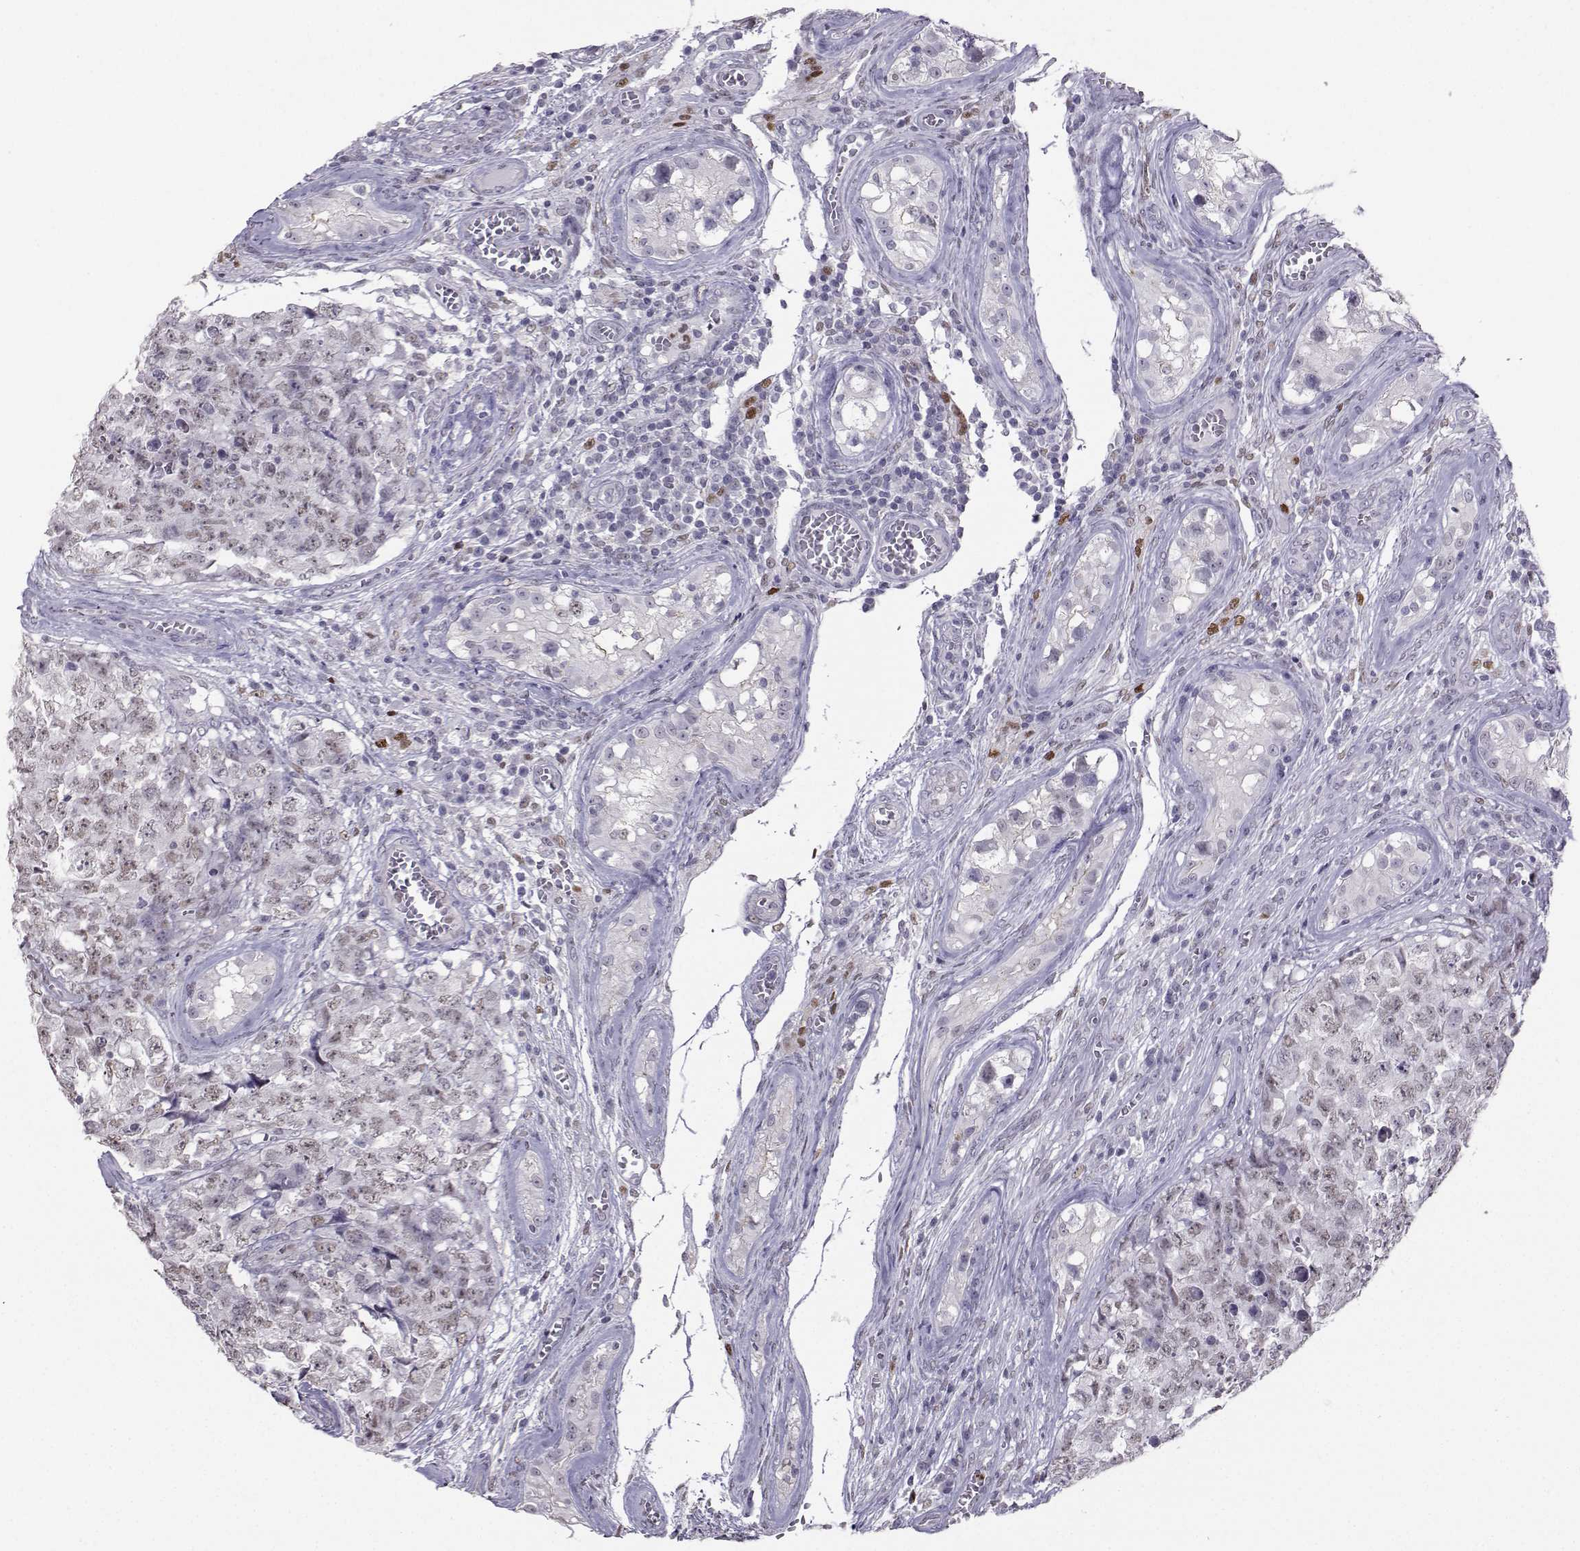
{"staining": {"intensity": "negative", "quantity": "none", "location": "none"}, "tissue": "testis cancer", "cell_type": "Tumor cells", "image_type": "cancer", "snomed": [{"axis": "morphology", "description": "Carcinoma, Embryonal, NOS"}, {"axis": "topography", "description": "Testis"}], "caption": "DAB (3,3'-diaminobenzidine) immunohistochemical staining of human embryonal carcinoma (testis) demonstrates no significant staining in tumor cells.", "gene": "TEDC2", "patient": {"sex": "male", "age": 23}}